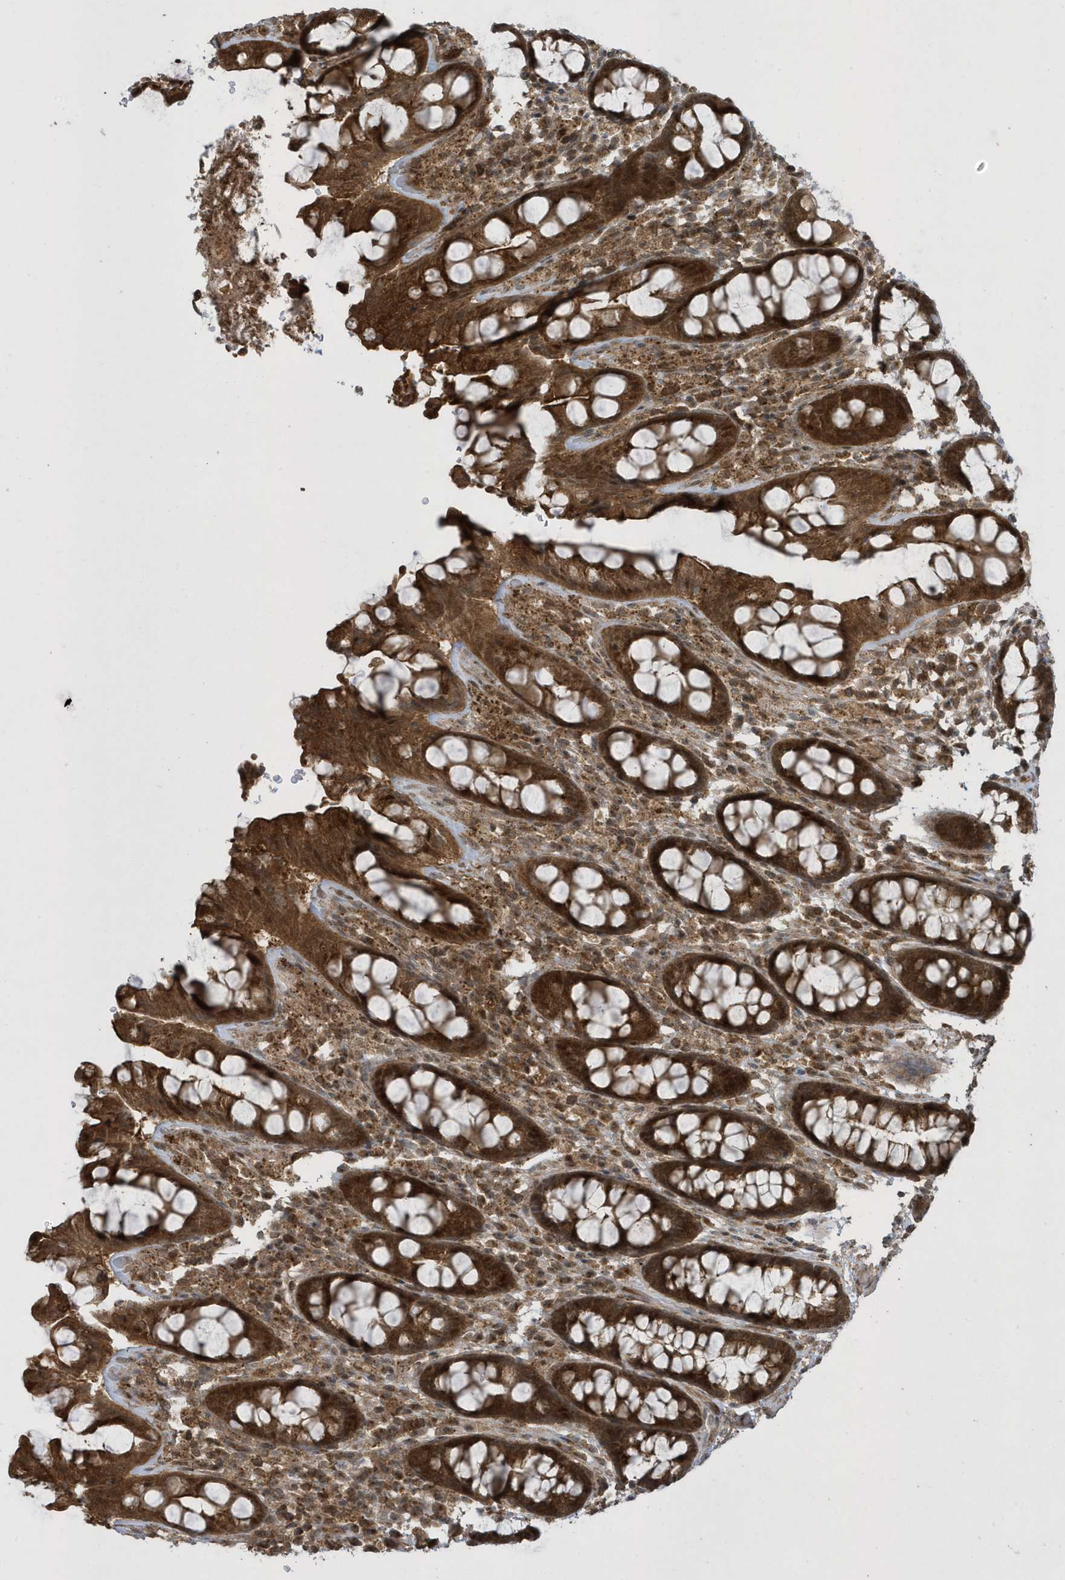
{"staining": {"intensity": "strong", "quantity": ">75%", "location": "cytoplasmic/membranous,nuclear"}, "tissue": "rectum", "cell_type": "Glandular cells", "image_type": "normal", "snomed": [{"axis": "morphology", "description": "Normal tissue, NOS"}, {"axis": "topography", "description": "Rectum"}], "caption": "Rectum stained with immunohistochemistry displays strong cytoplasmic/membranous,nuclear expression in about >75% of glandular cells.", "gene": "STAMBP", "patient": {"sex": "male", "age": 64}}